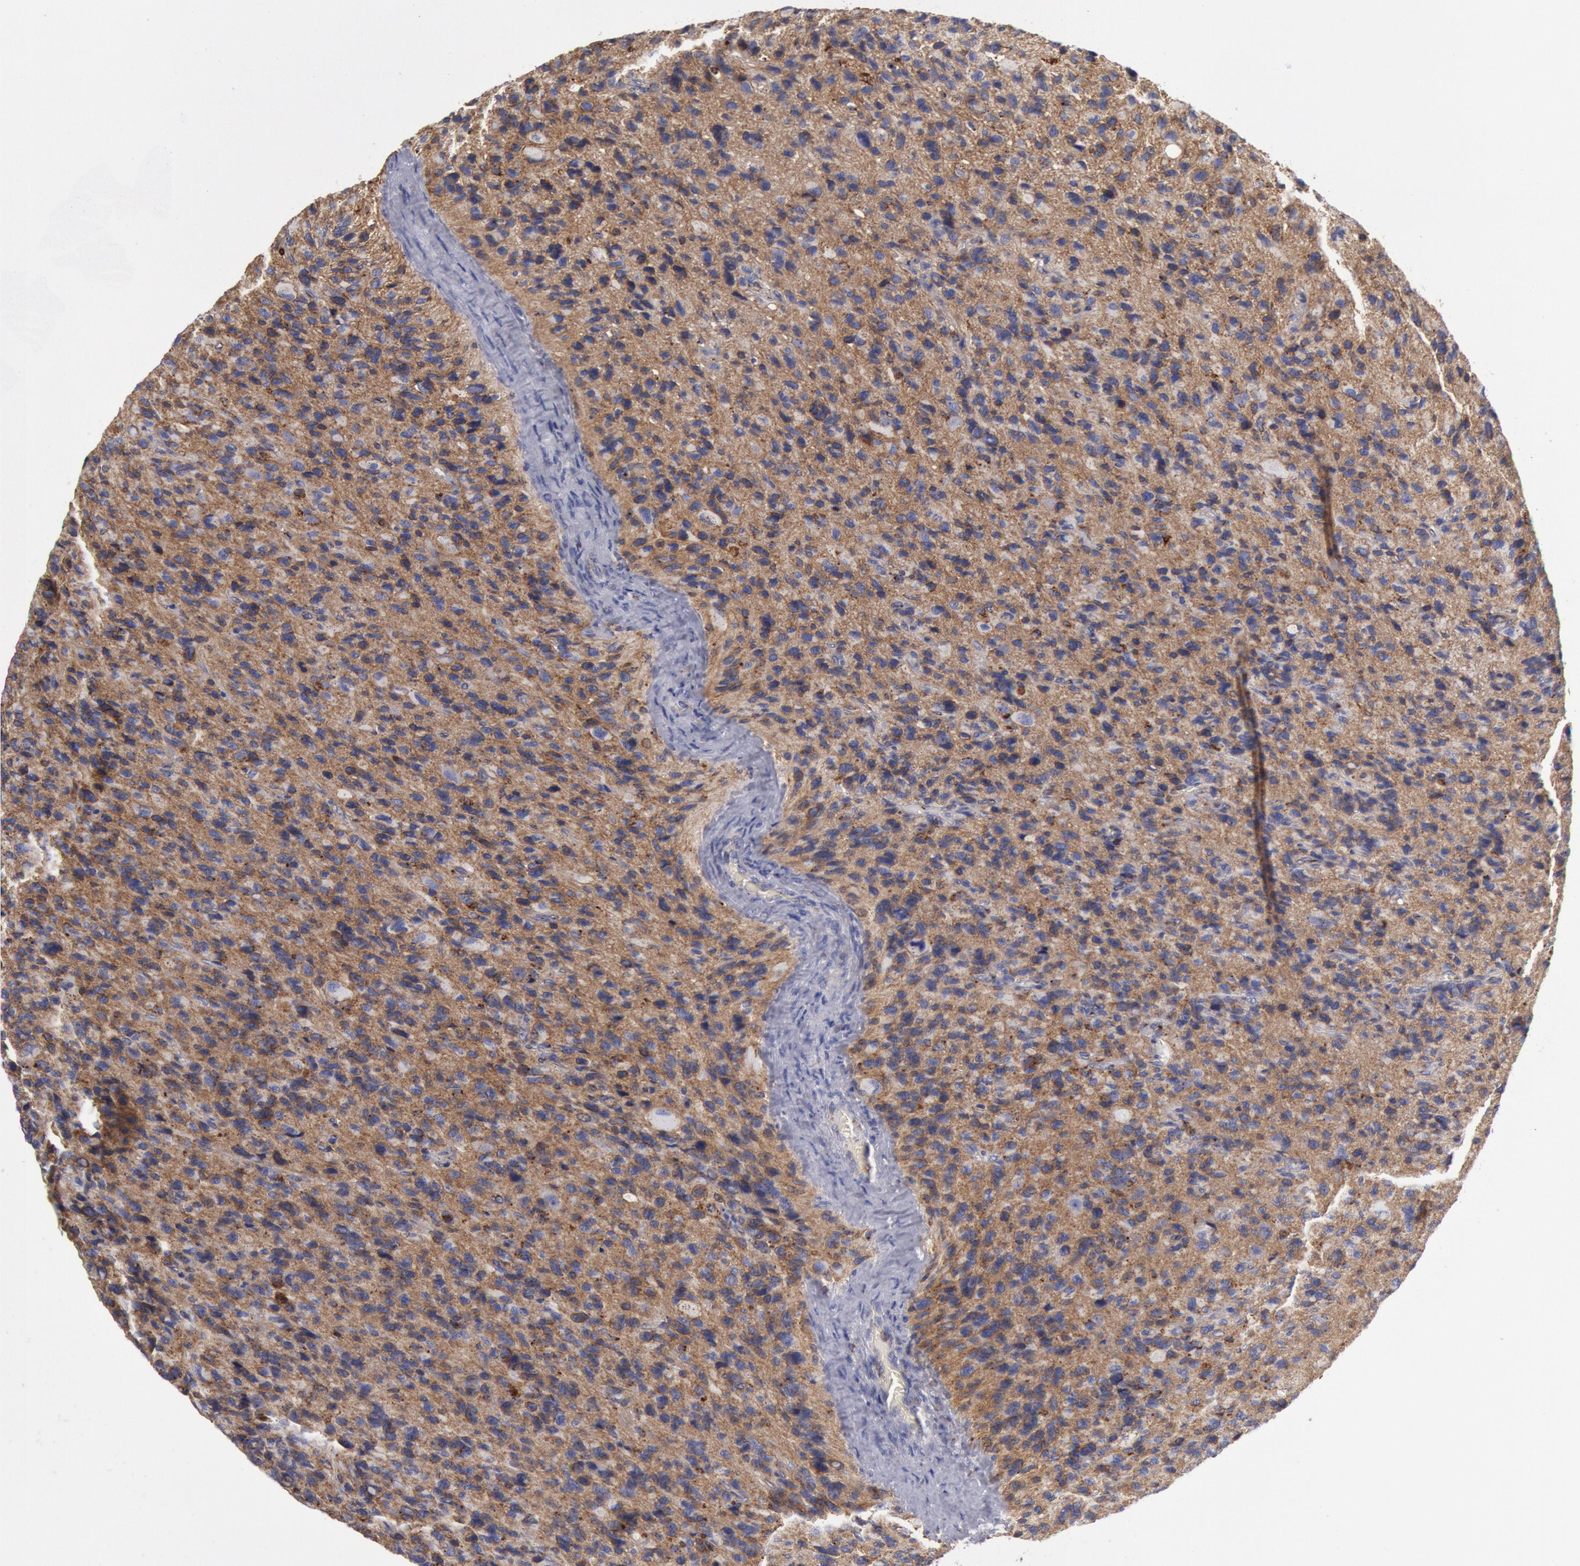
{"staining": {"intensity": "negative", "quantity": "none", "location": "none"}, "tissue": "glioma", "cell_type": "Tumor cells", "image_type": "cancer", "snomed": [{"axis": "morphology", "description": "Glioma, malignant, High grade"}, {"axis": "topography", "description": "Brain"}], "caption": "High magnification brightfield microscopy of glioma stained with DAB (3,3'-diaminobenzidine) (brown) and counterstained with hematoxylin (blue): tumor cells show no significant expression.", "gene": "FLOT1", "patient": {"sex": "male", "age": 77}}